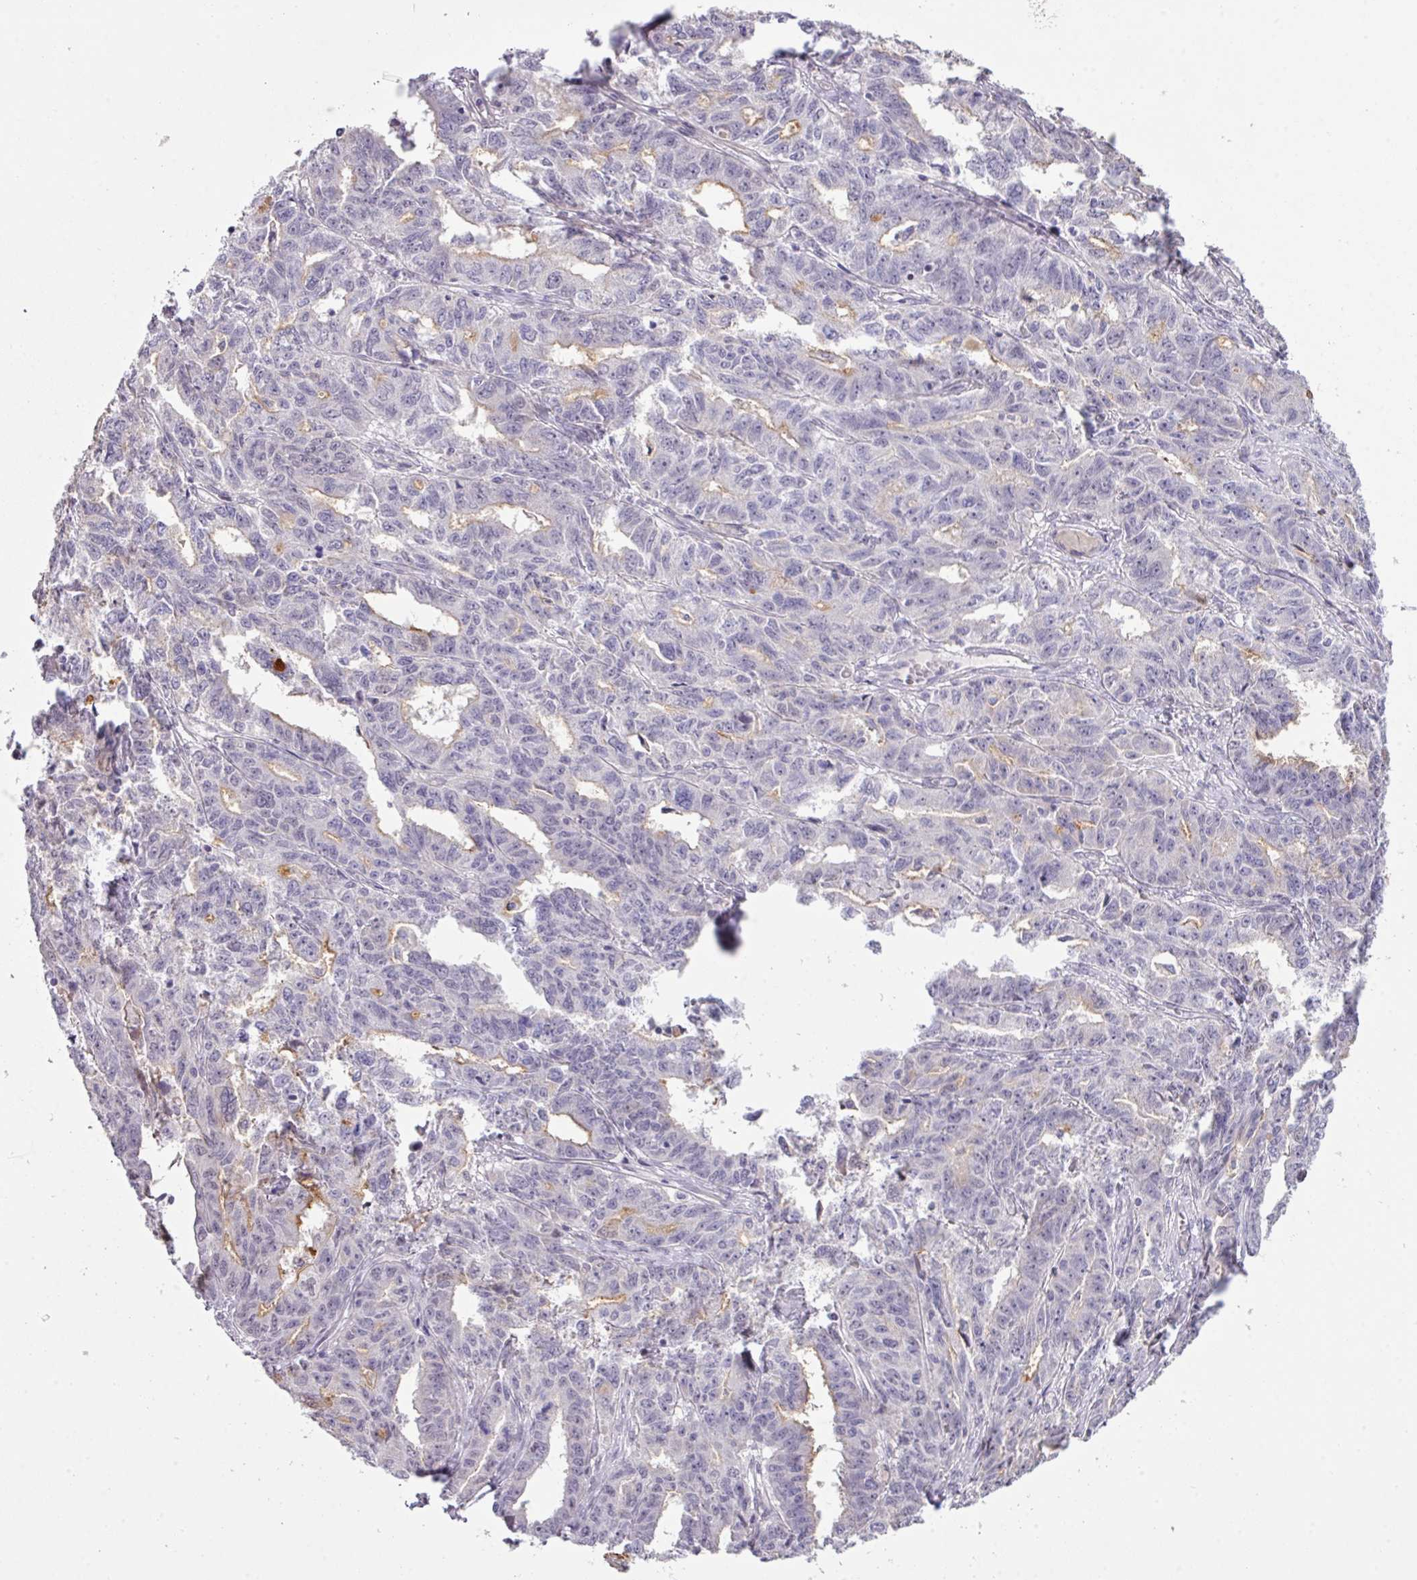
{"staining": {"intensity": "negative", "quantity": "none", "location": "none"}, "tissue": "ovarian cancer", "cell_type": "Tumor cells", "image_type": "cancer", "snomed": [{"axis": "morphology", "description": "Adenocarcinoma, NOS"}, {"axis": "morphology", "description": "Carcinoma, endometroid"}, {"axis": "topography", "description": "Ovary"}], "caption": "There is no significant positivity in tumor cells of endometroid carcinoma (ovarian). Brightfield microscopy of IHC stained with DAB (brown) and hematoxylin (blue), captured at high magnification.", "gene": "ANKRD13B", "patient": {"sex": "female", "age": 72}}